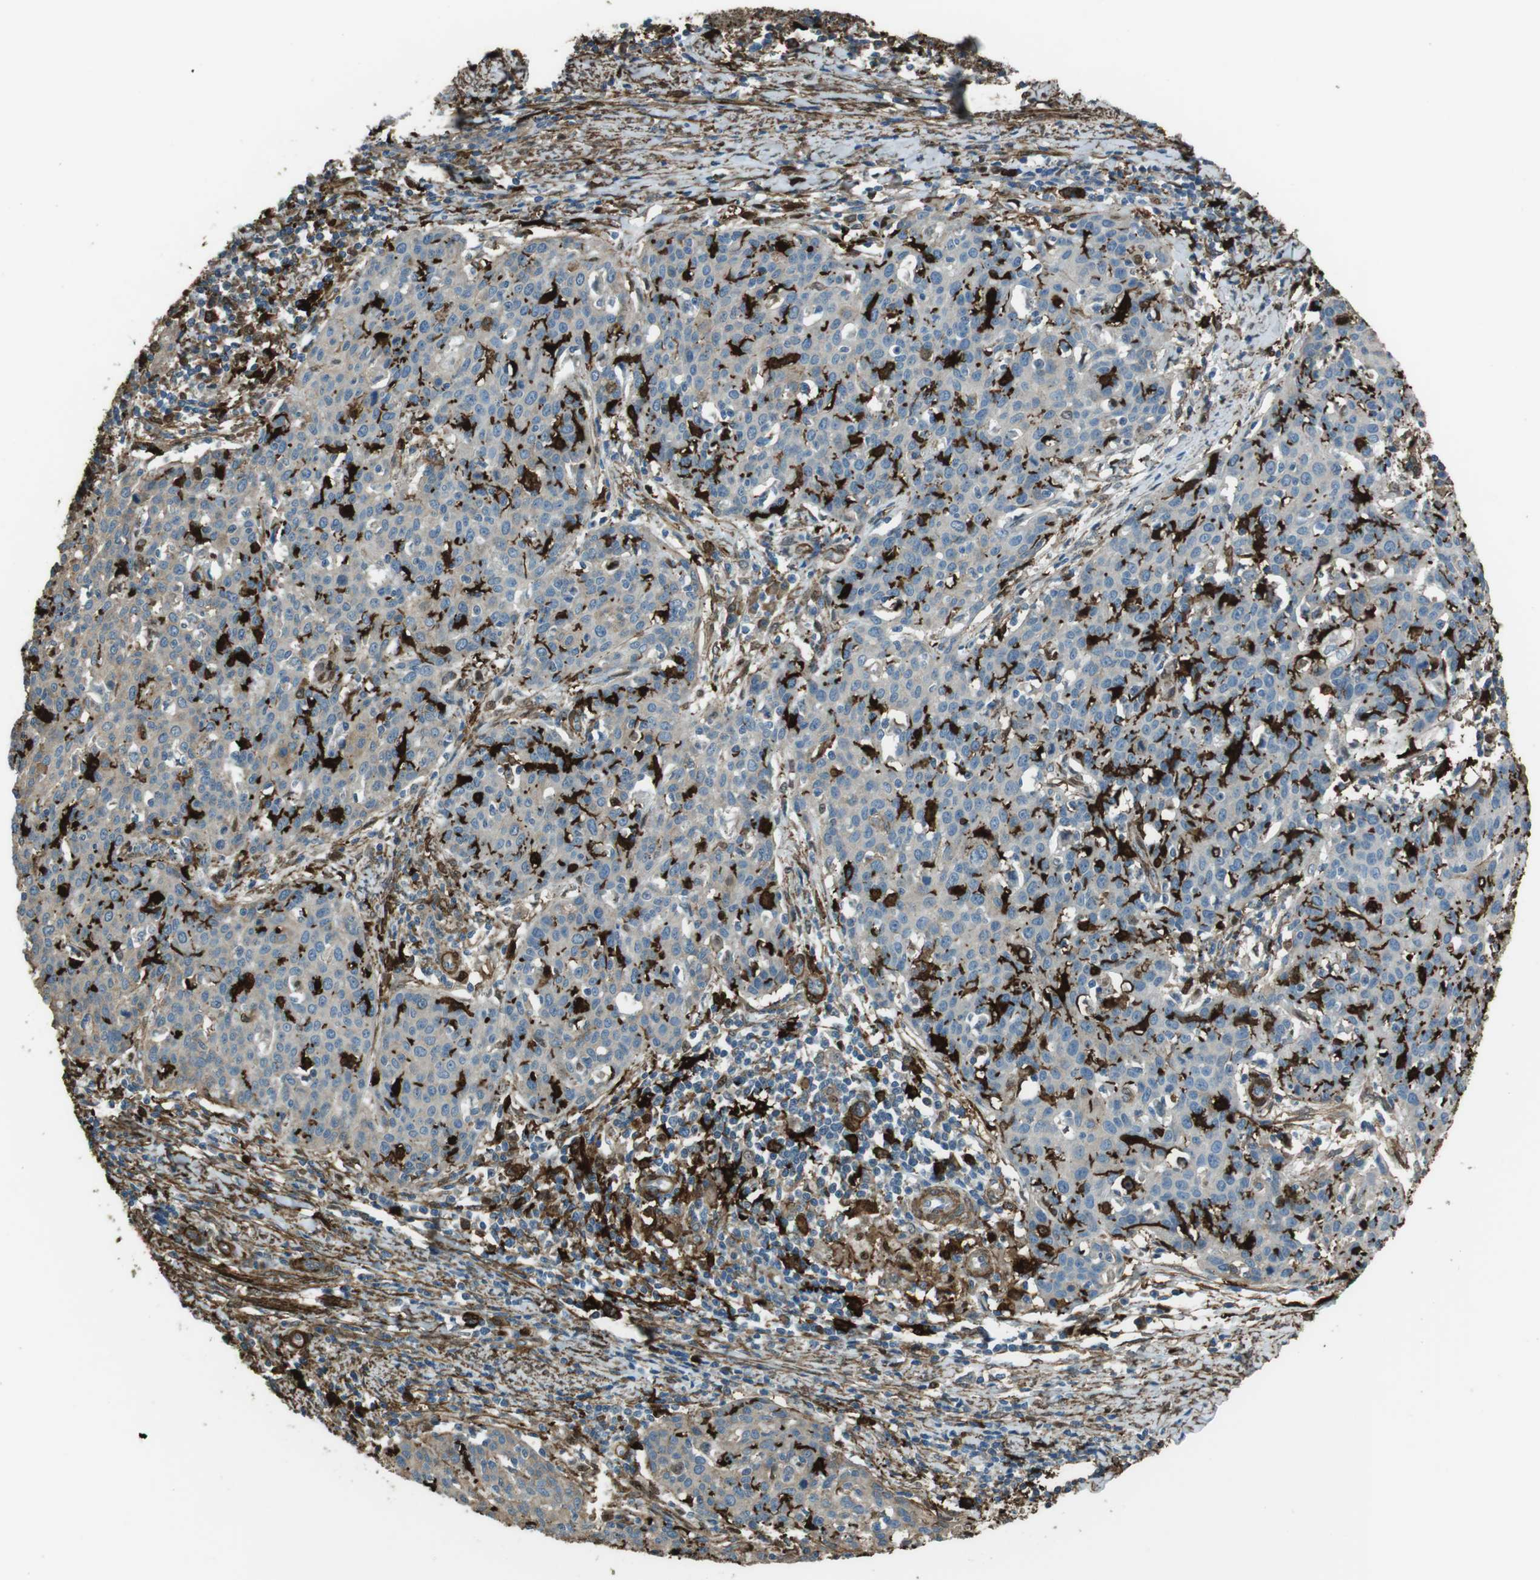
{"staining": {"intensity": "weak", "quantity": "25%-75%", "location": "cytoplasmic/membranous"}, "tissue": "cervical cancer", "cell_type": "Tumor cells", "image_type": "cancer", "snomed": [{"axis": "morphology", "description": "Squamous cell carcinoma, NOS"}, {"axis": "topography", "description": "Cervix"}], "caption": "An immunohistochemistry micrograph of tumor tissue is shown. Protein staining in brown highlights weak cytoplasmic/membranous positivity in cervical cancer (squamous cell carcinoma) within tumor cells. Nuclei are stained in blue.", "gene": "SFT2D1", "patient": {"sex": "female", "age": 38}}